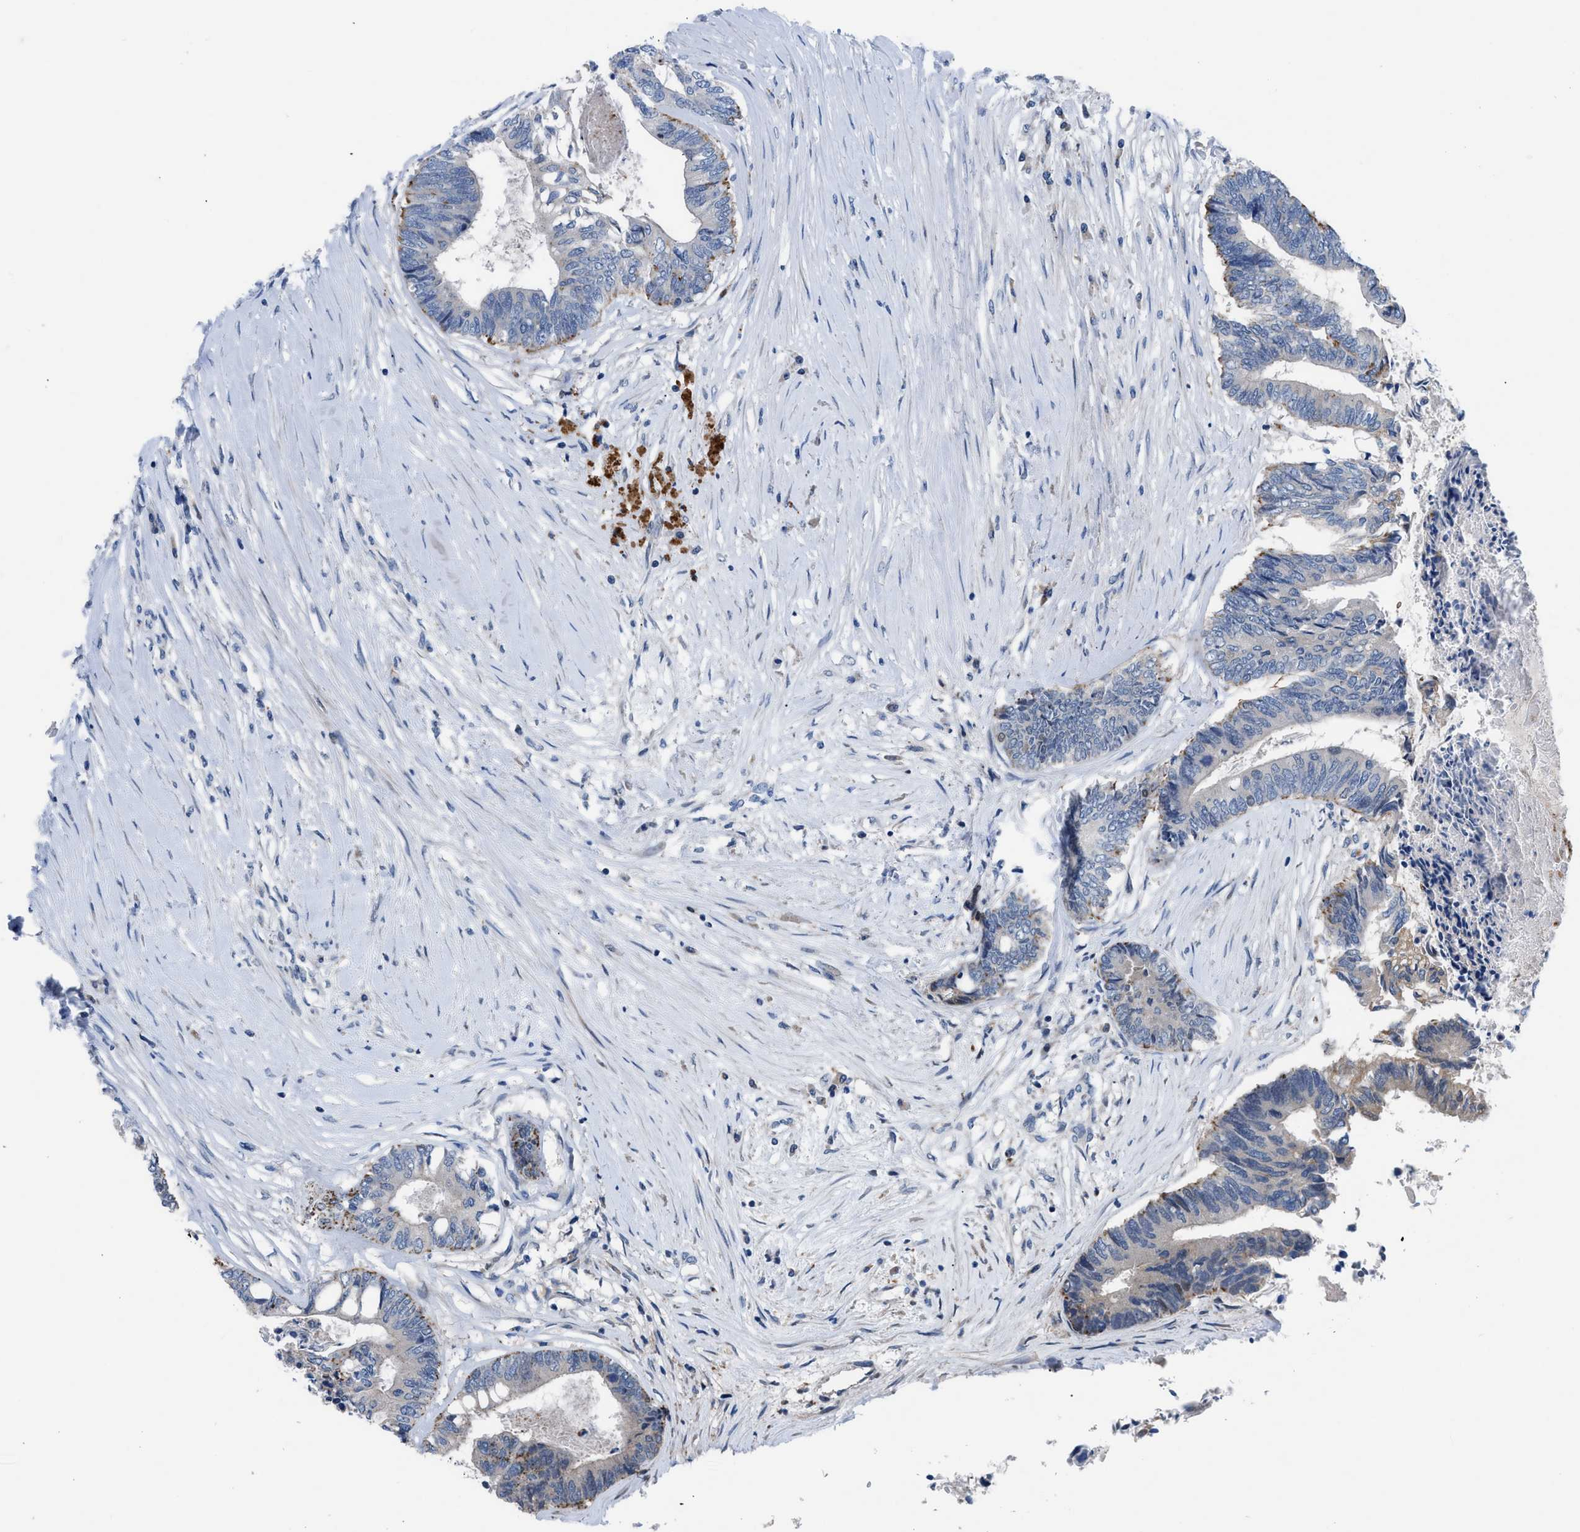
{"staining": {"intensity": "weak", "quantity": "25%-75%", "location": "cytoplasmic/membranous"}, "tissue": "colorectal cancer", "cell_type": "Tumor cells", "image_type": "cancer", "snomed": [{"axis": "morphology", "description": "Adenocarcinoma, NOS"}, {"axis": "topography", "description": "Rectum"}], "caption": "Immunohistochemical staining of colorectal adenocarcinoma displays low levels of weak cytoplasmic/membranous protein positivity in approximately 25%-75% of tumor cells. Using DAB (3,3'-diaminobenzidine) (brown) and hematoxylin (blue) stains, captured at high magnification using brightfield microscopy.", "gene": "UAP1", "patient": {"sex": "male", "age": 63}}